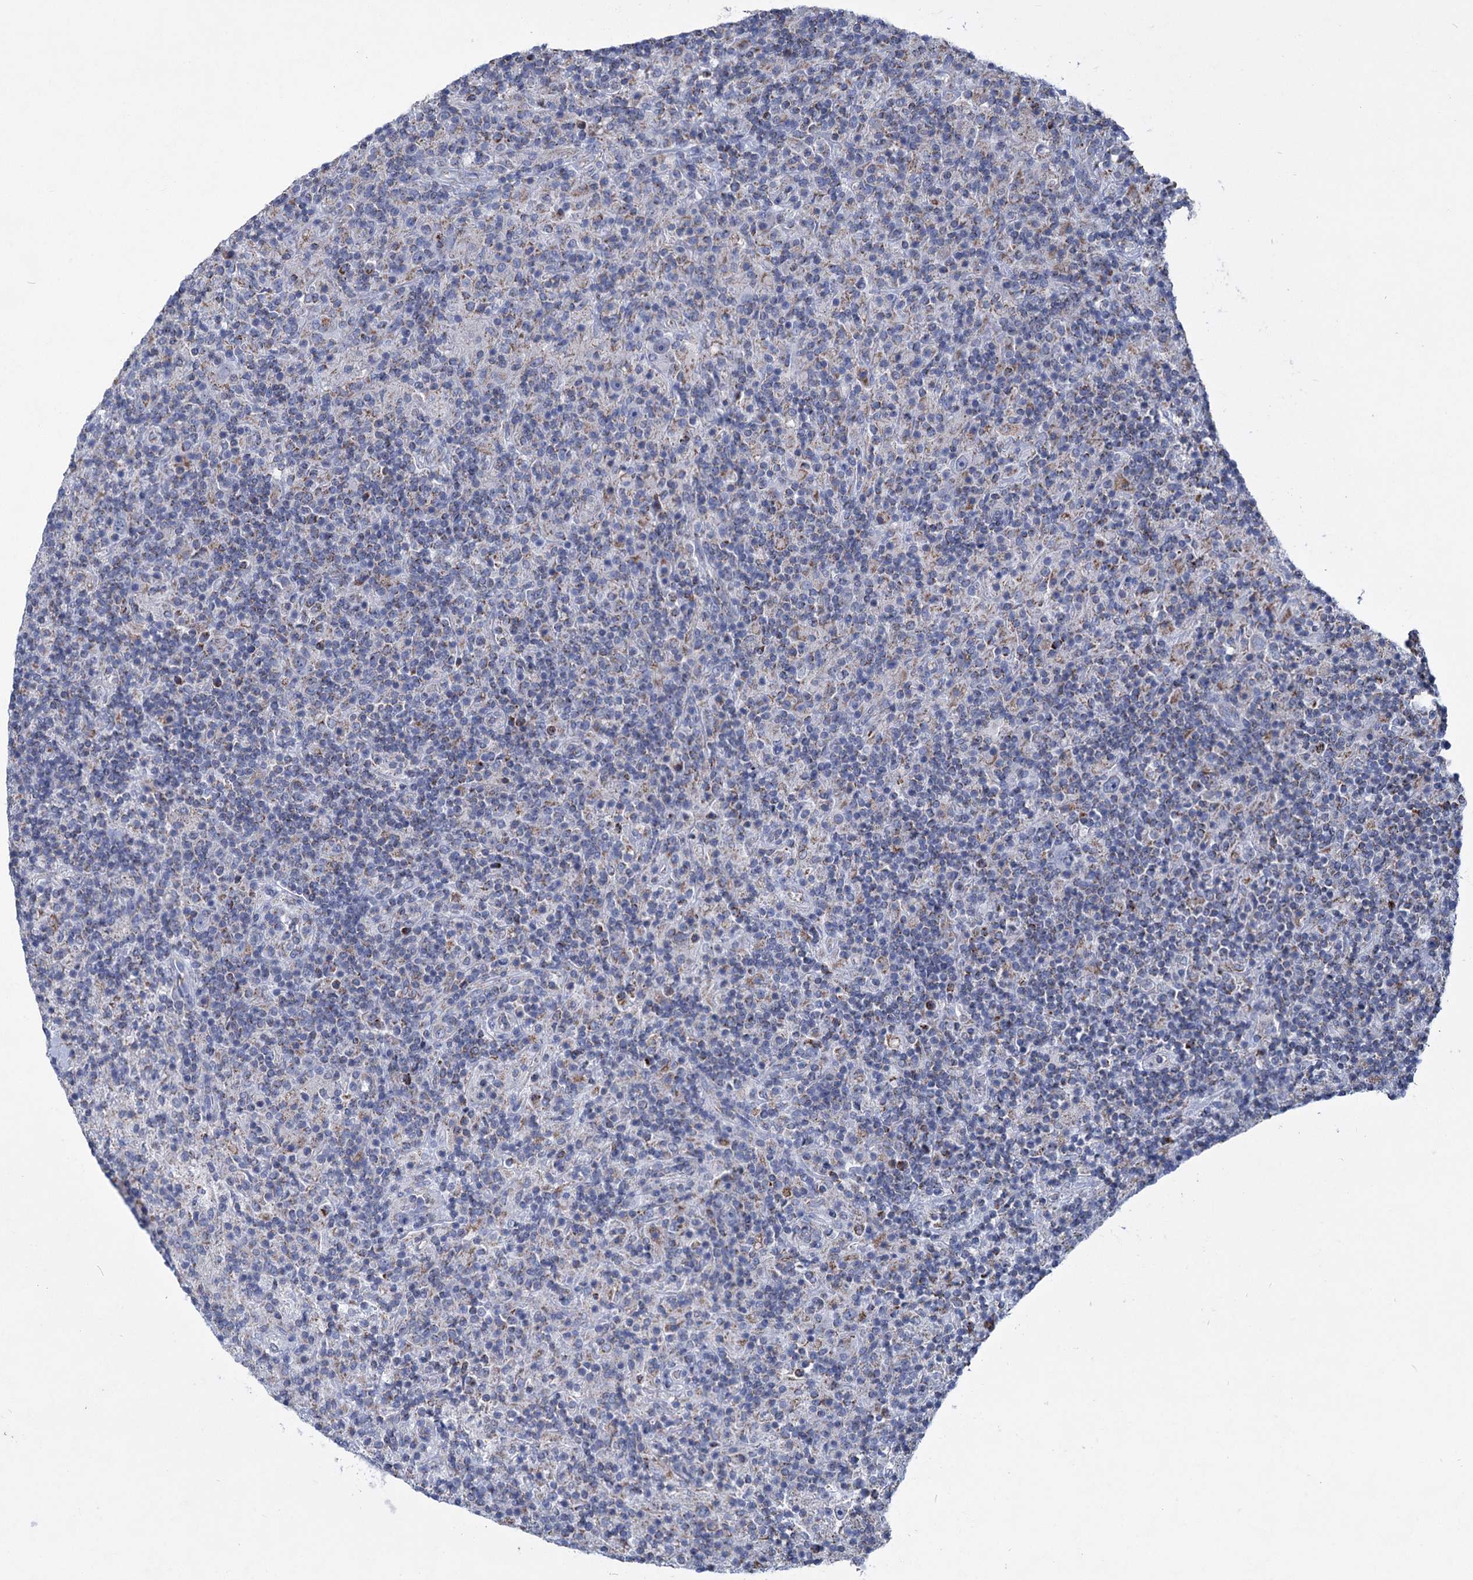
{"staining": {"intensity": "negative", "quantity": "none", "location": "none"}, "tissue": "lymphoma", "cell_type": "Tumor cells", "image_type": "cancer", "snomed": [{"axis": "morphology", "description": "Hodgkin's disease, NOS"}, {"axis": "topography", "description": "Lymph node"}], "caption": "Human lymphoma stained for a protein using immunohistochemistry (IHC) exhibits no staining in tumor cells.", "gene": "NDUFC2", "patient": {"sex": "male", "age": 70}}